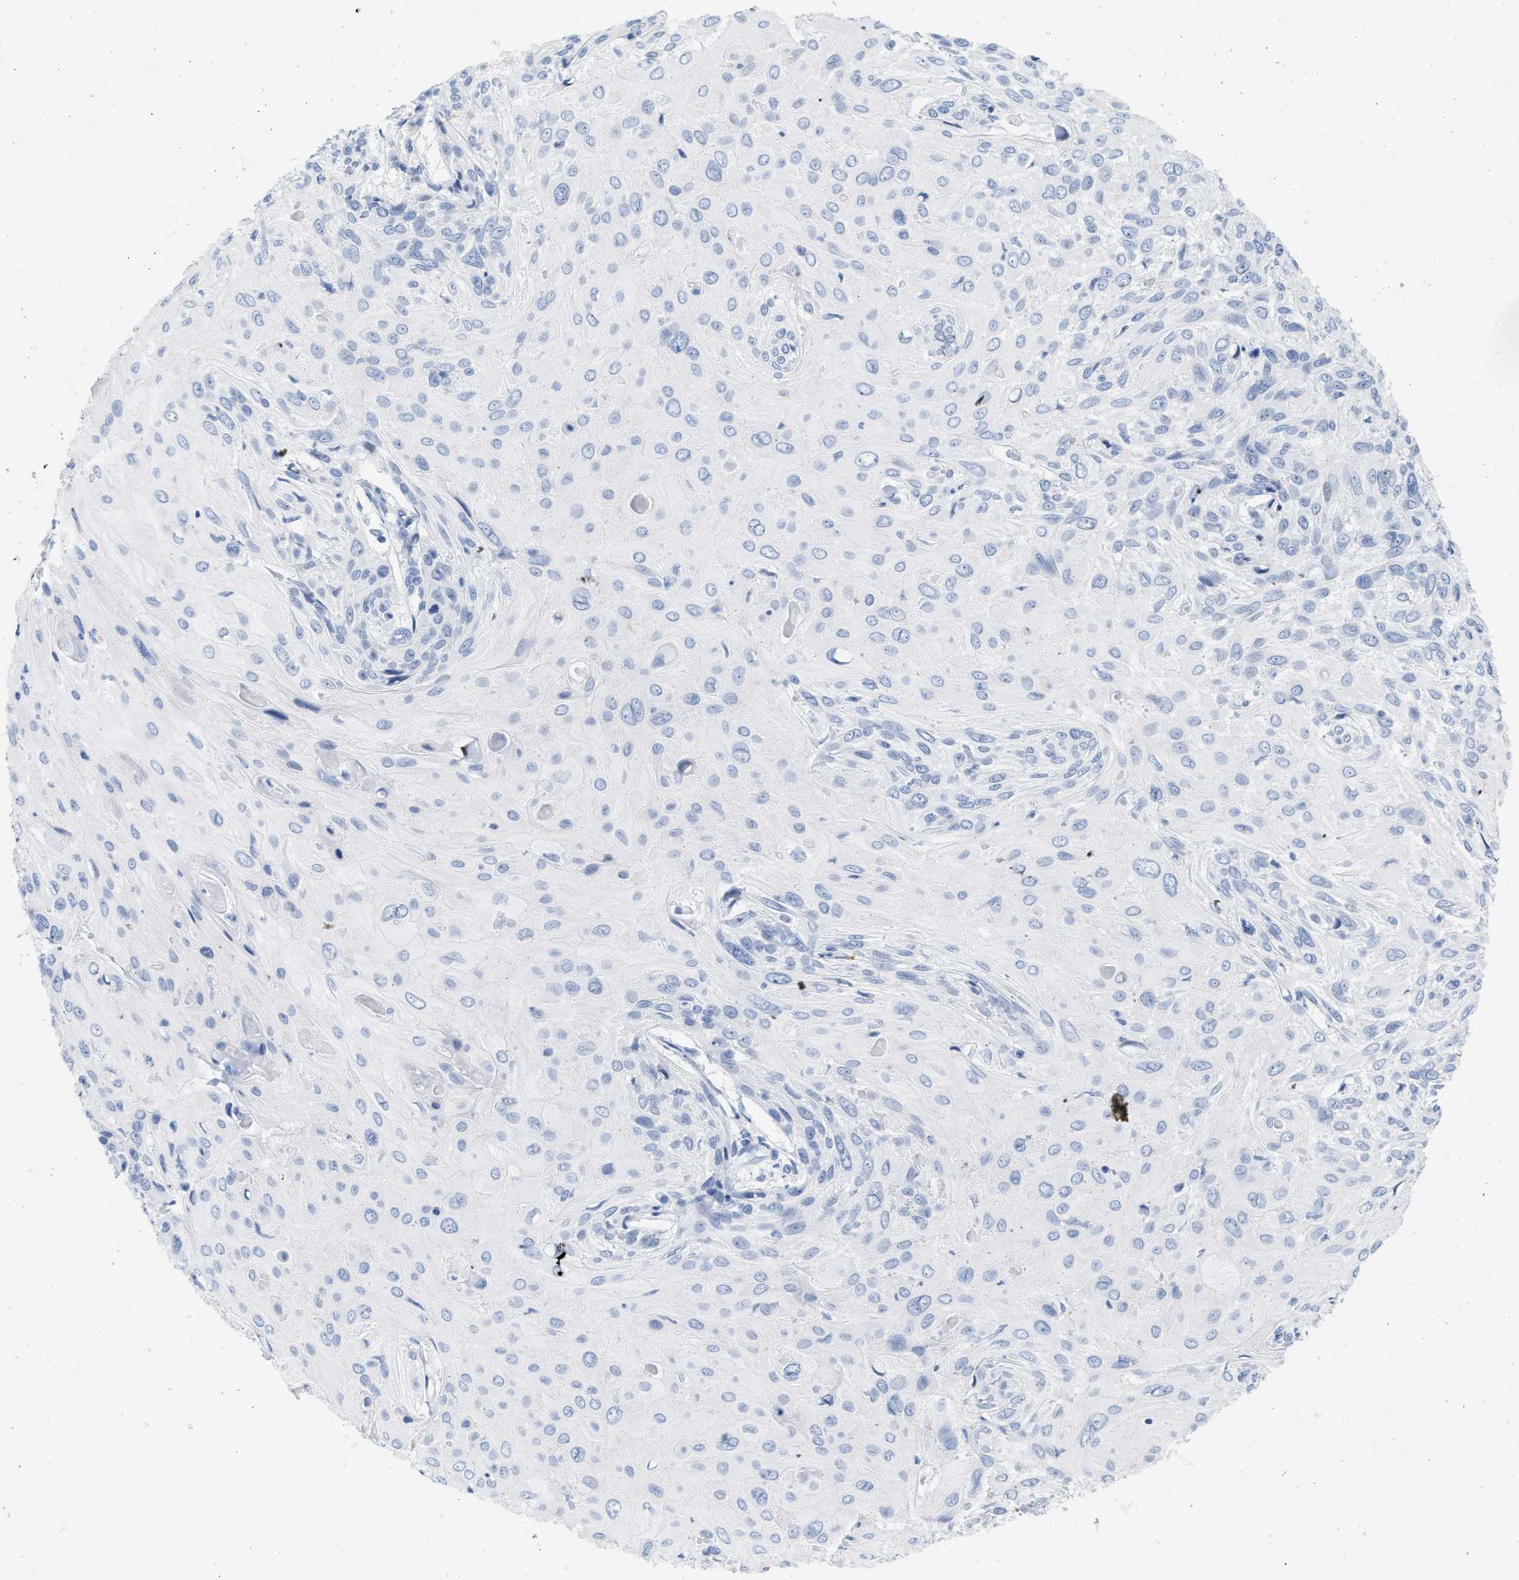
{"staining": {"intensity": "negative", "quantity": "none", "location": "none"}, "tissue": "cervical cancer", "cell_type": "Tumor cells", "image_type": "cancer", "snomed": [{"axis": "morphology", "description": "Squamous cell carcinoma, NOS"}, {"axis": "topography", "description": "Cervix"}], "caption": "High power microscopy micrograph of an IHC image of cervical cancer (squamous cell carcinoma), revealing no significant staining in tumor cells.", "gene": "TAGLN", "patient": {"sex": "female", "age": 51}}